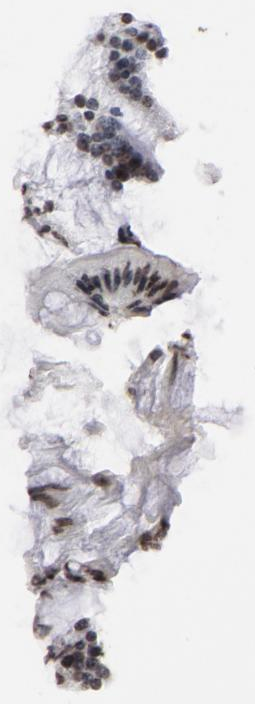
{"staining": {"intensity": "moderate", "quantity": ">75%", "location": "nuclear"}, "tissue": "appendix", "cell_type": "Glandular cells", "image_type": "normal", "snomed": [{"axis": "morphology", "description": "Normal tissue, NOS"}, {"axis": "topography", "description": "Appendix"}], "caption": "High-power microscopy captured an immunohistochemistry (IHC) histopathology image of benign appendix, revealing moderate nuclear expression in approximately >75% of glandular cells.", "gene": "H2AC12", "patient": {"sex": "female", "age": 66}}